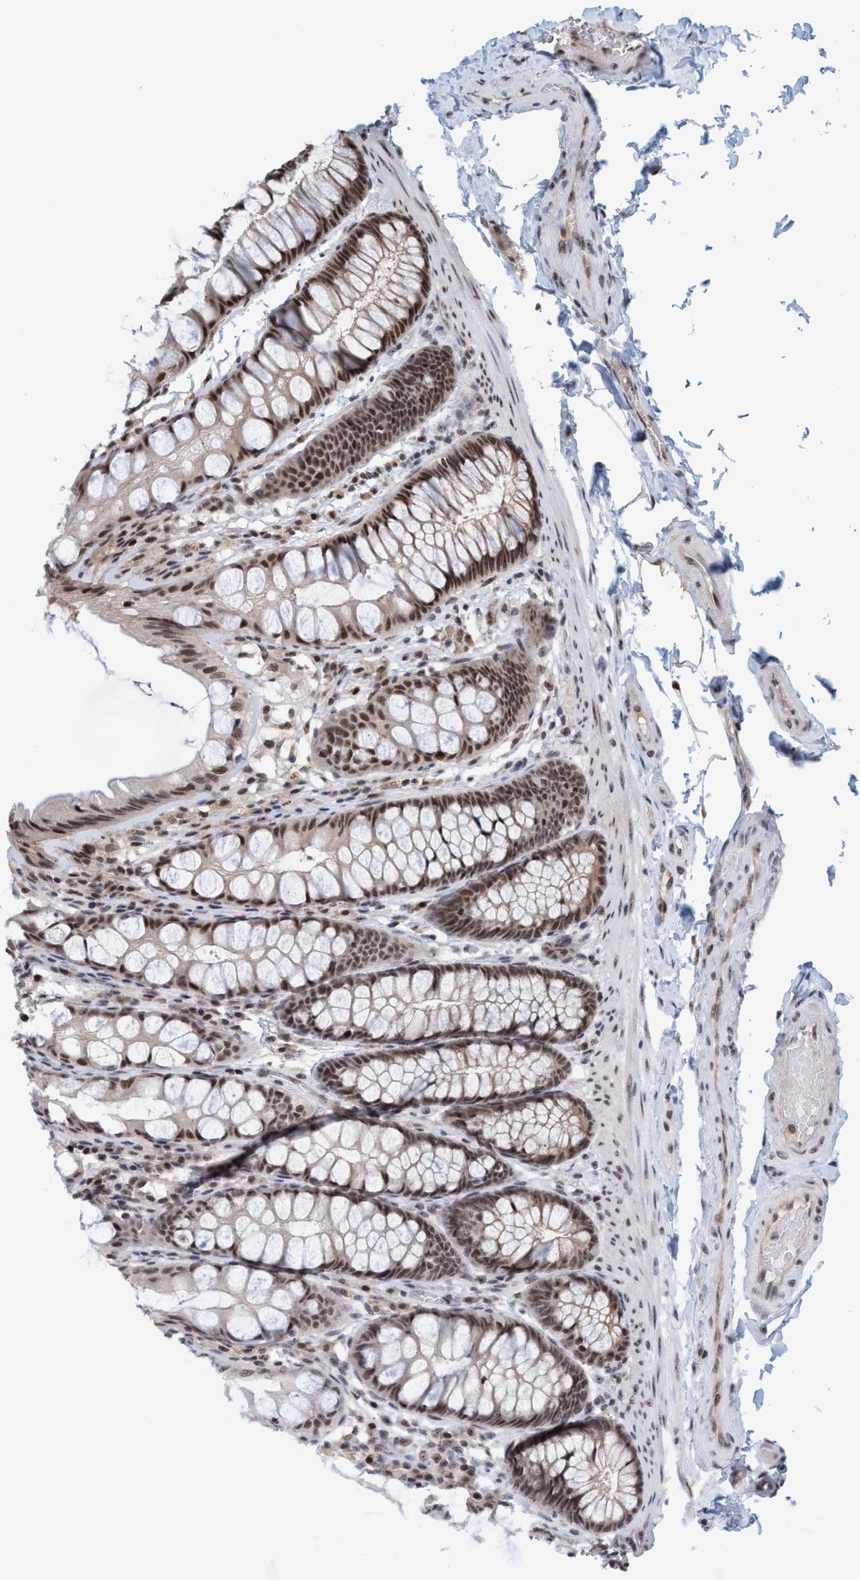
{"staining": {"intensity": "moderate", "quantity": ">75%", "location": "nuclear"}, "tissue": "colon", "cell_type": "Endothelial cells", "image_type": "normal", "snomed": [{"axis": "morphology", "description": "Normal tissue, NOS"}, {"axis": "topography", "description": "Colon"}], "caption": "Immunohistochemical staining of benign human colon exhibits moderate nuclear protein expression in approximately >75% of endothelial cells. (brown staining indicates protein expression, while blue staining denotes nuclei).", "gene": "SMCR8", "patient": {"sex": "male", "age": 47}}